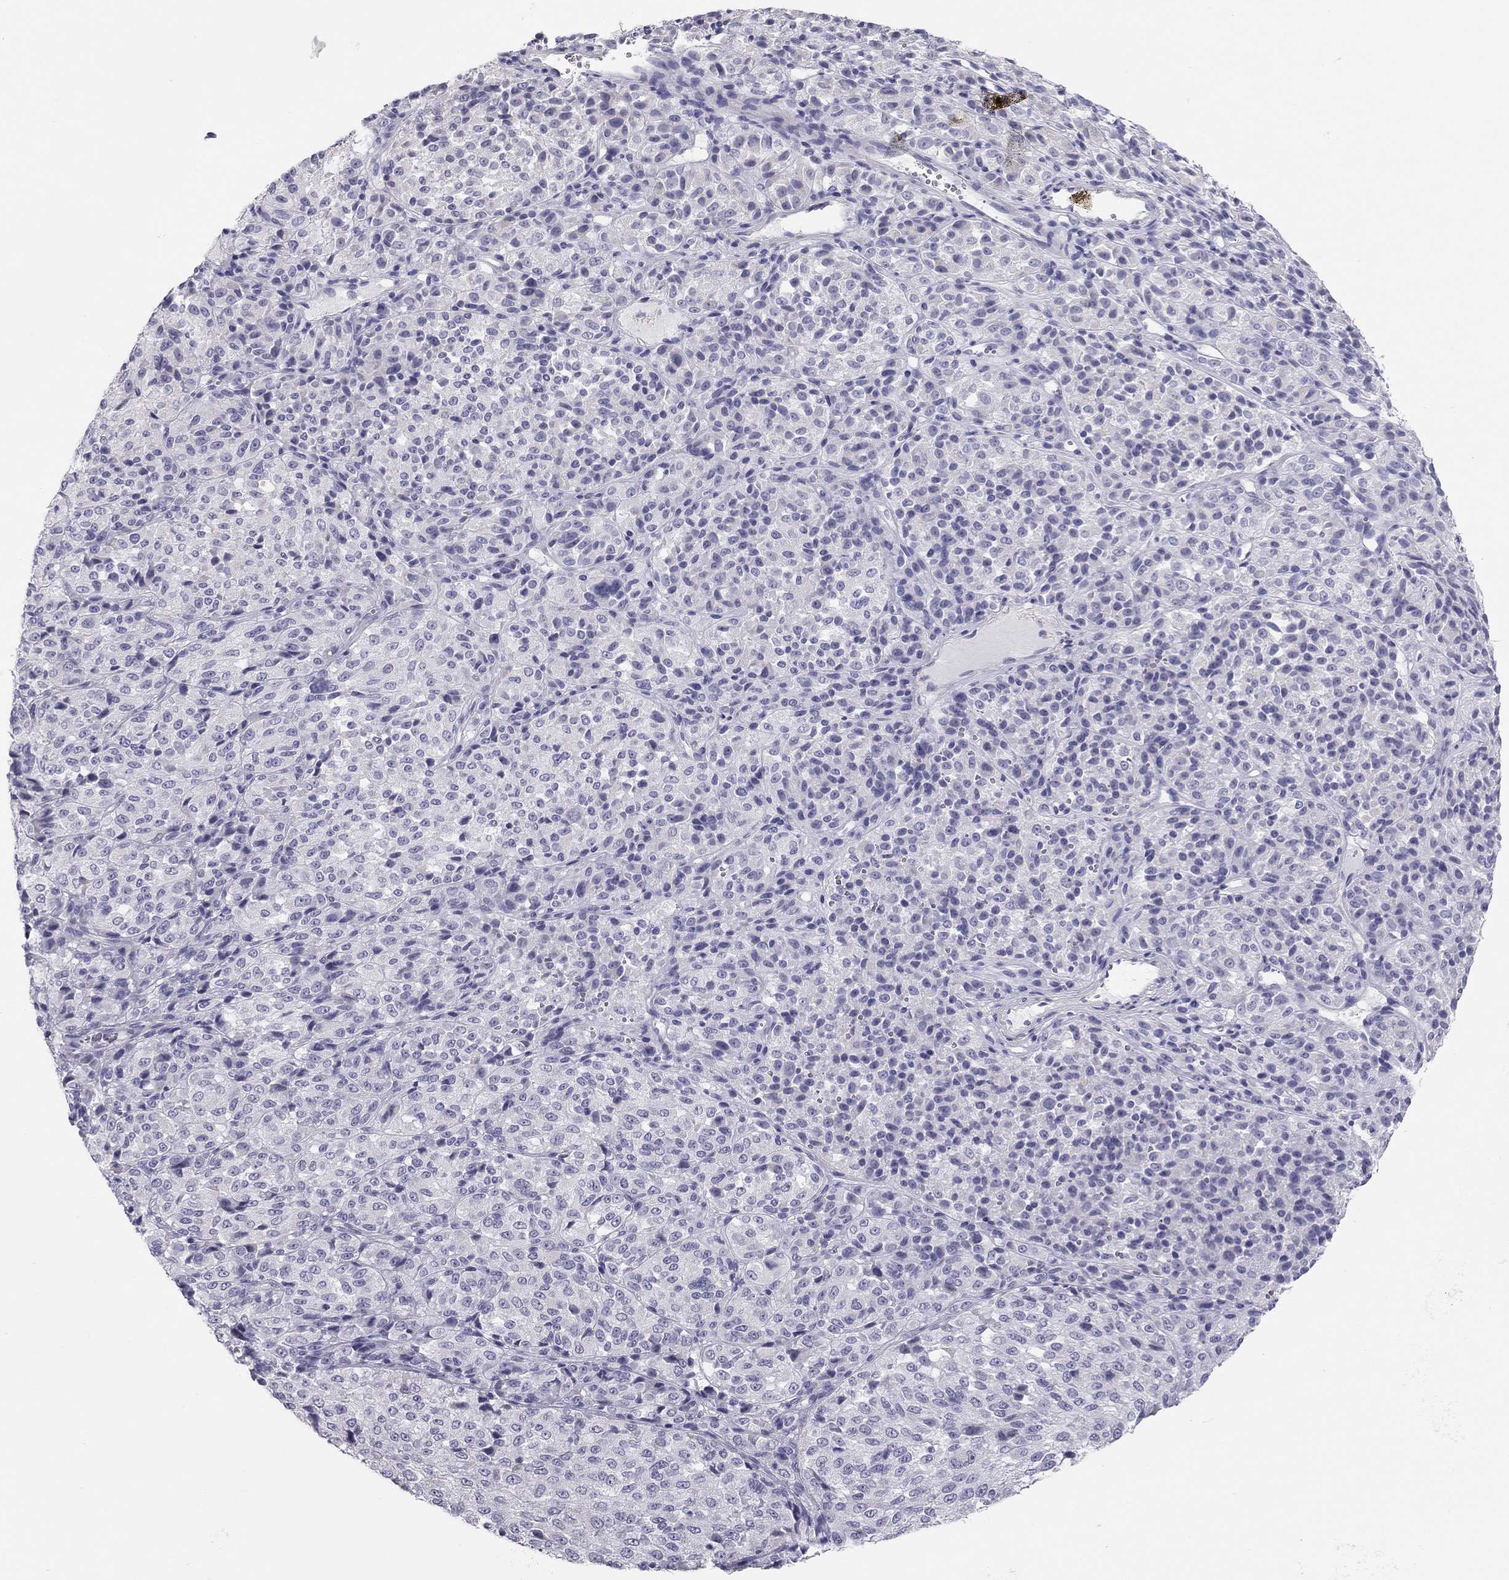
{"staining": {"intensity": "negative", "quantity": "none", "location": "none"}, "tissue": "melanoma", "cell_type": "Tumor cells", "image_type": "cancer", "snomed": [{"axis": "morphology", "description": "Malignant melanoma, Metastatic site"}, {"axis": "topography", "description": "Brain"}], "caption": "High magnification brightfield microscopy of melanoma stained with DAB (3,3'-diaminobenzidine) (brown) and counterstained with hematoxylin (blue): tumor cells show no significant staining. (DAB IHC with hematoxylin counter stain).", "gene": "SPATA12", "patient": {"sex": "female", "age": 56}}